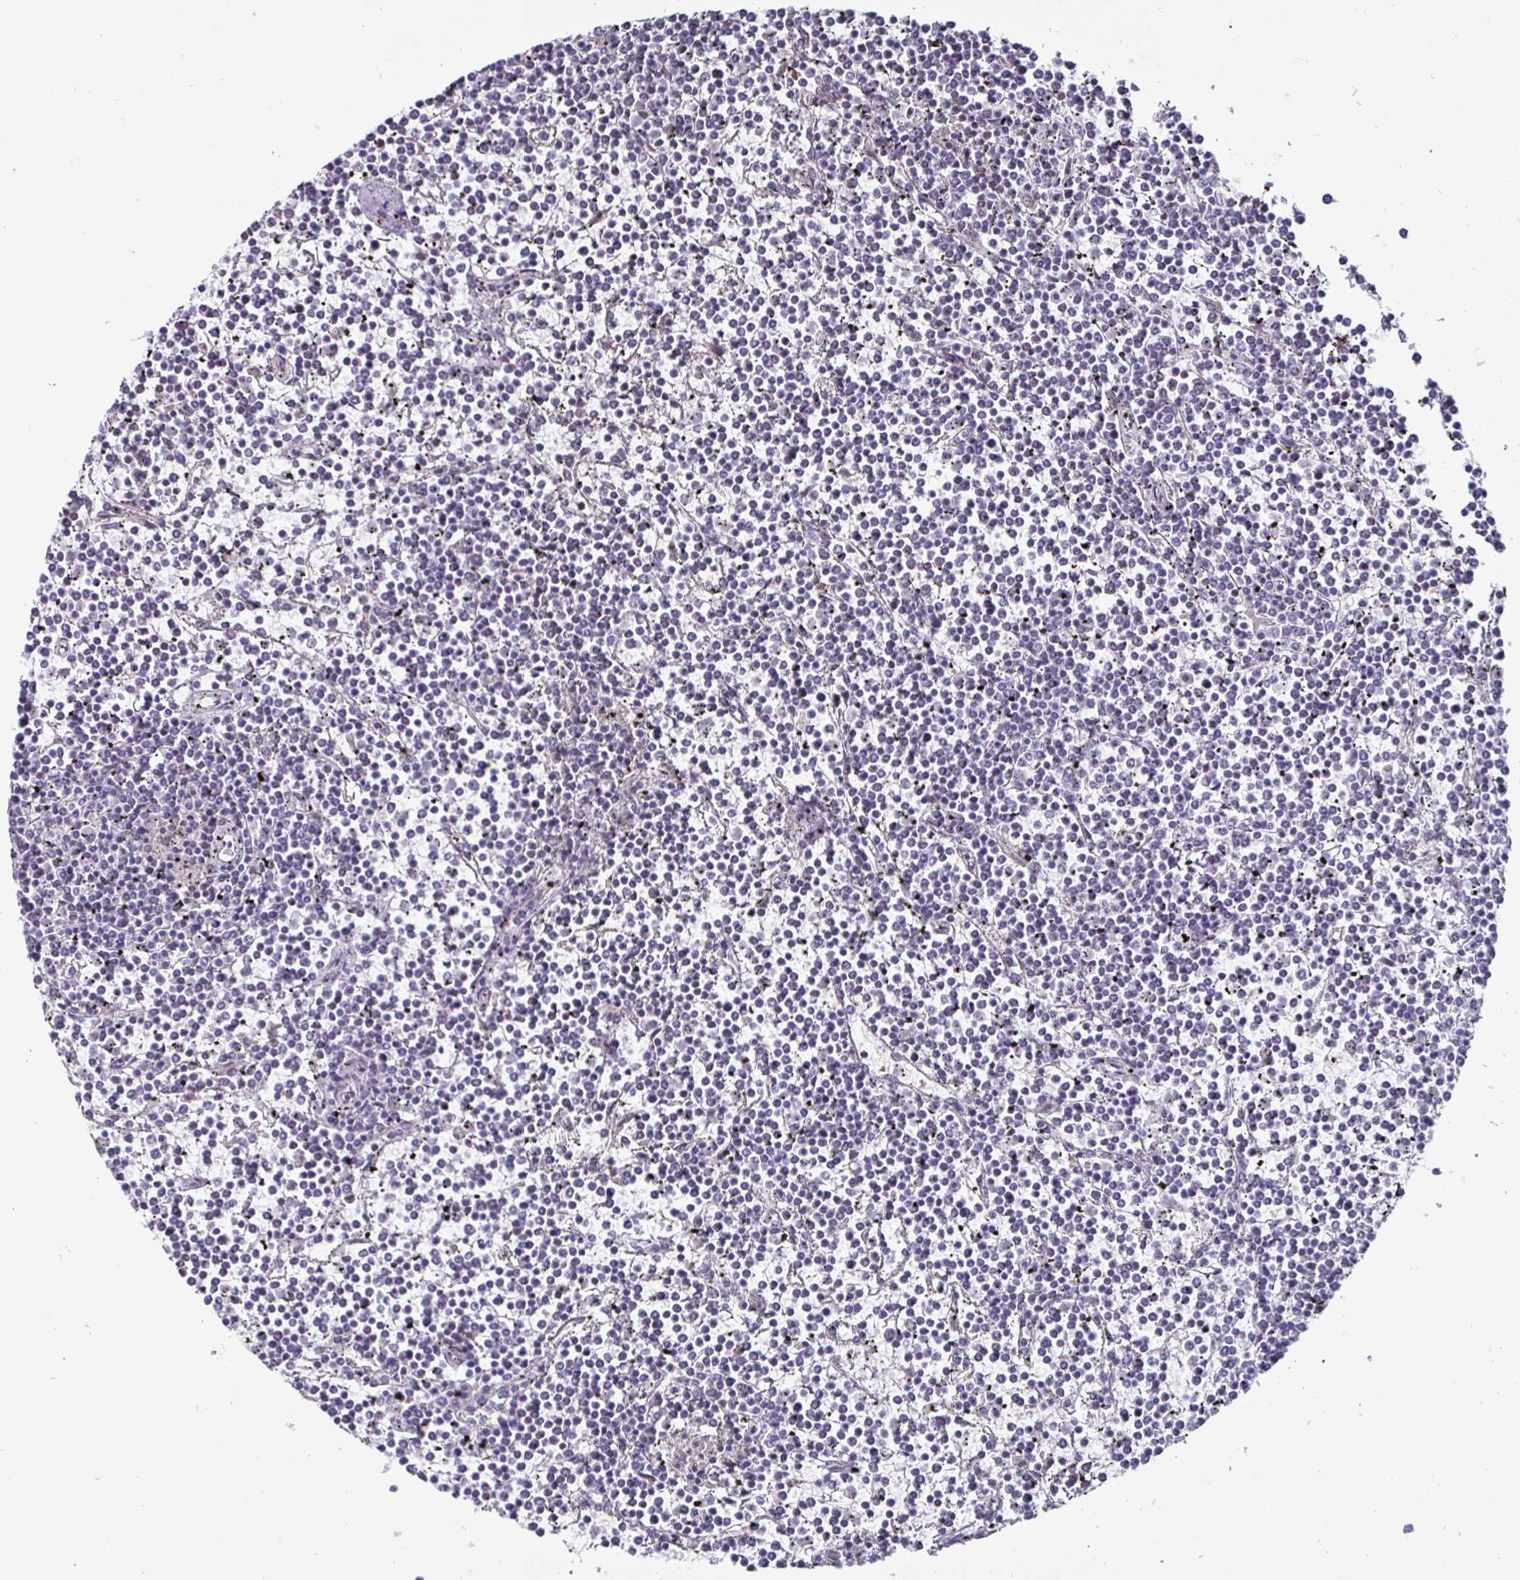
{"staining": {"intensity": "negative", "quantity": "none", "location": "none"}, "tissue": "lymphoma", "cell_type": "Tumor cells", "image_type": "cancer", "snomed": [{"axis": "morphology", "description": "Malignant lymphoma, non-Hodgkin's type, Low grade"}, {"axis": "topography", "description": "Spleen"}], "caption": "IHC micrograph of lymphoma stained for a protein (brown), which displays no staining in tumor cells.", "gene": "OOSP2", "patient": {"sex": "female", "age": 19}}